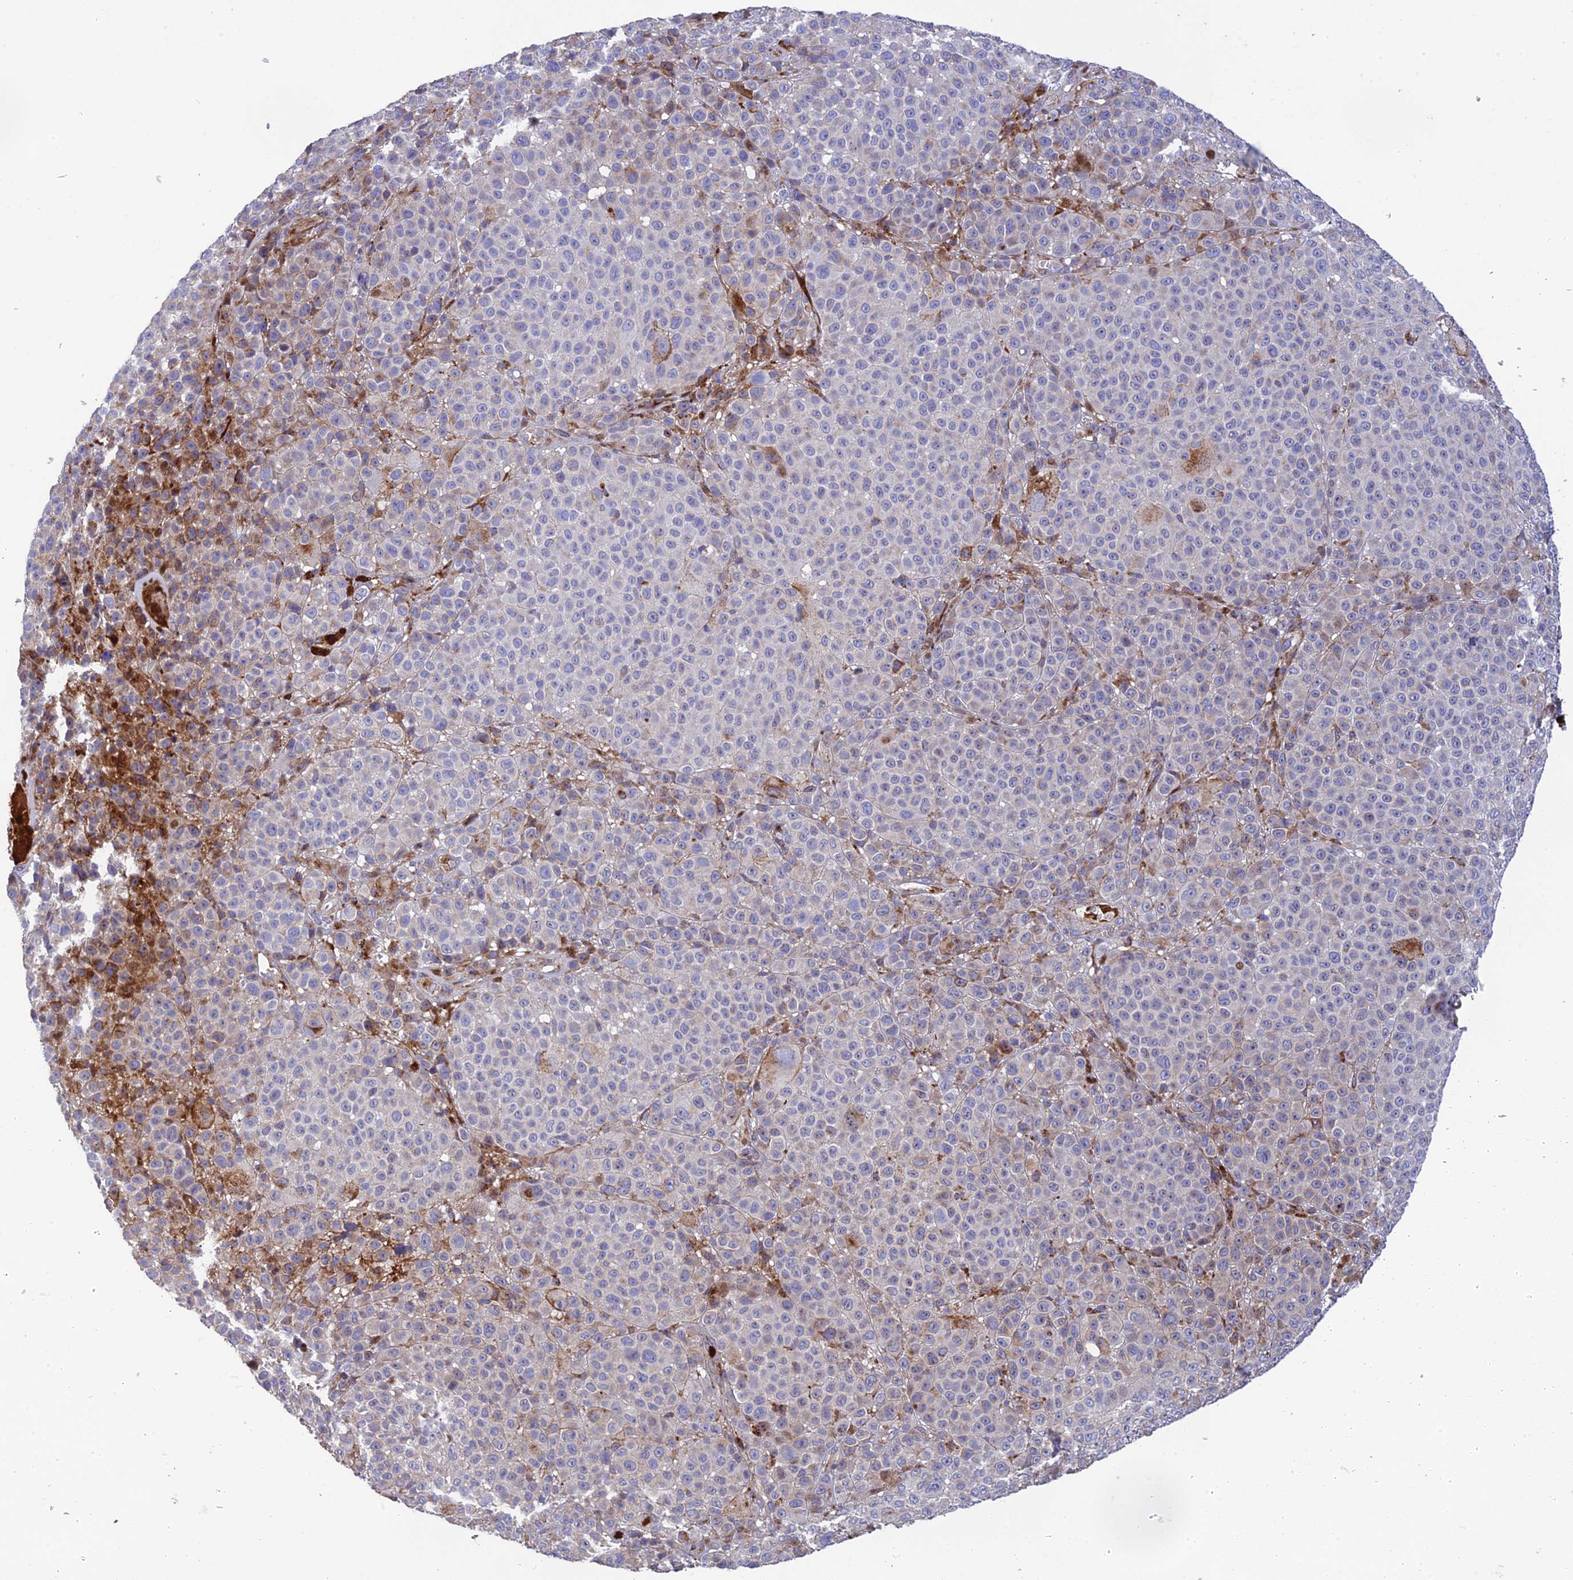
{"staining": {"intensity": "moderate", "quantity": "<25%", "location": "cytoplasmic/membranous"}, "tissue": "melanoma", "cell_type": "Tumor cells", "image_type": "cancer", "snomed": [{"axis": "morphology", "description": "Malignant melanoma, NOS"}, {"axis": "topography", "description": "Skin"}], "caption": "This is an image of IHC staining of malignant melanoma, which shows moderate positivity in the cytoplasmic/membranous of tumor cells.", "gene": "CPSF4L", "patient": {"sex": "female", "age": 94}}